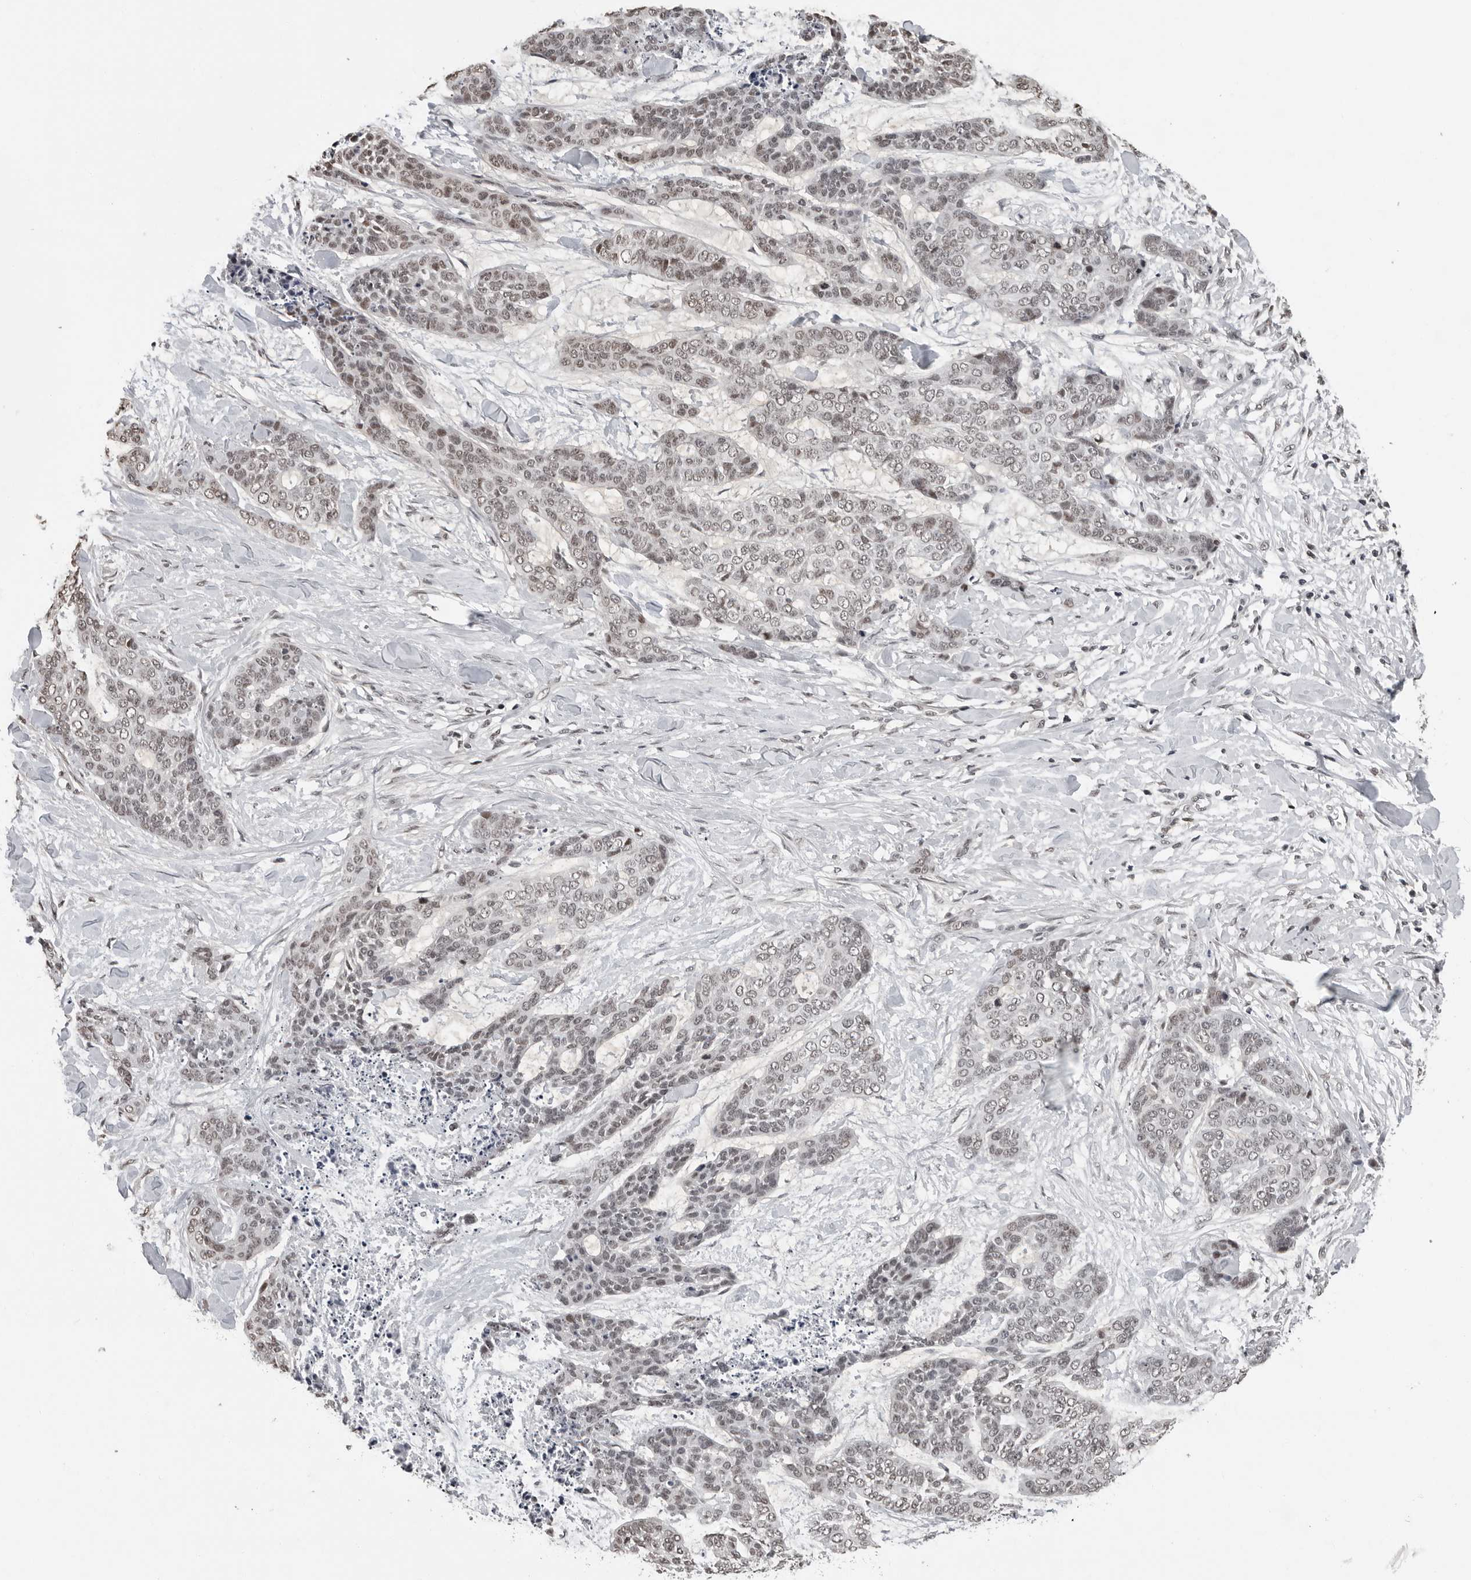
{"staining": {"intensity": "weak", "quantity": "25%-75%", "location": "nuclear"}, "tissue": "skin cancer", "cell_type": "Tumor cells", "image_type": "cancer", "snomed": [{"axis": "morphology", "description": "Basal cell carcinoma"}, {"axis": "topography", "description": "Skin"}], "caption": "Immunohistochemical staining of human basal cell carcinoma (skin) exhibits weak nuclear protein expression in approximately 25%-75% of tumor cells.", "gene": "ORC1", "patient": {"sex": "female", "age": 64}}